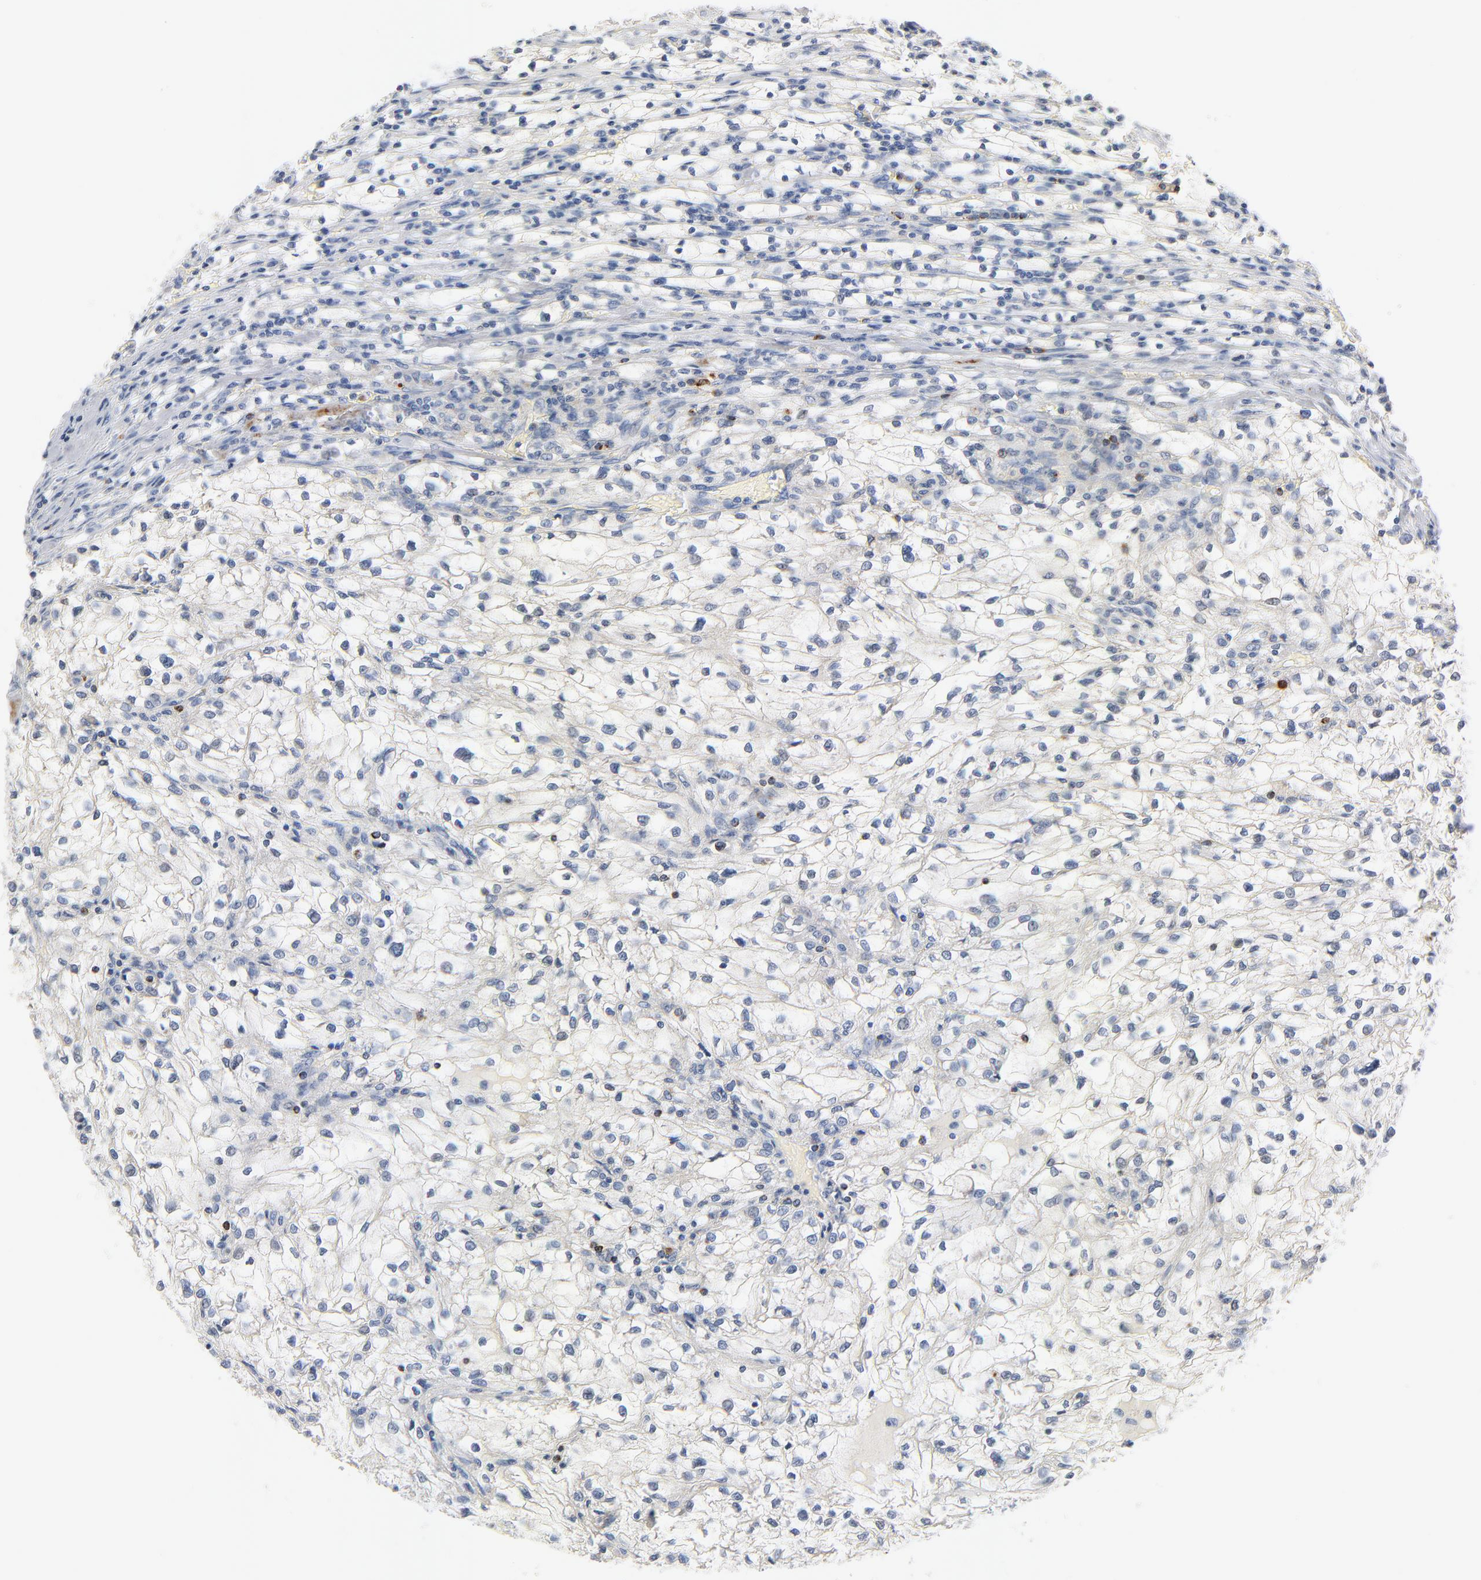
{"staining": {"intensity": "negative", "quantity": "none", "location": "none"}, "tissue": "renal cancer", "cell_type": "Tumor cells", "image_type": "cancer", "snomed": [{"axis": "morphology", "description": "Adenocarcinoma, NOS"}, {"axis": "topography", "description": "Kidney"}], "caption": "Renal adenocarcinoma was stained to show a protein in brown. There is no significant expression in tumor cells. The staining is performed using DAB brown chromogen with nuclei counter-stained in using hematoxylin.", "gene": "GZMB", "patient": {"sex": "female", "age": 83}}